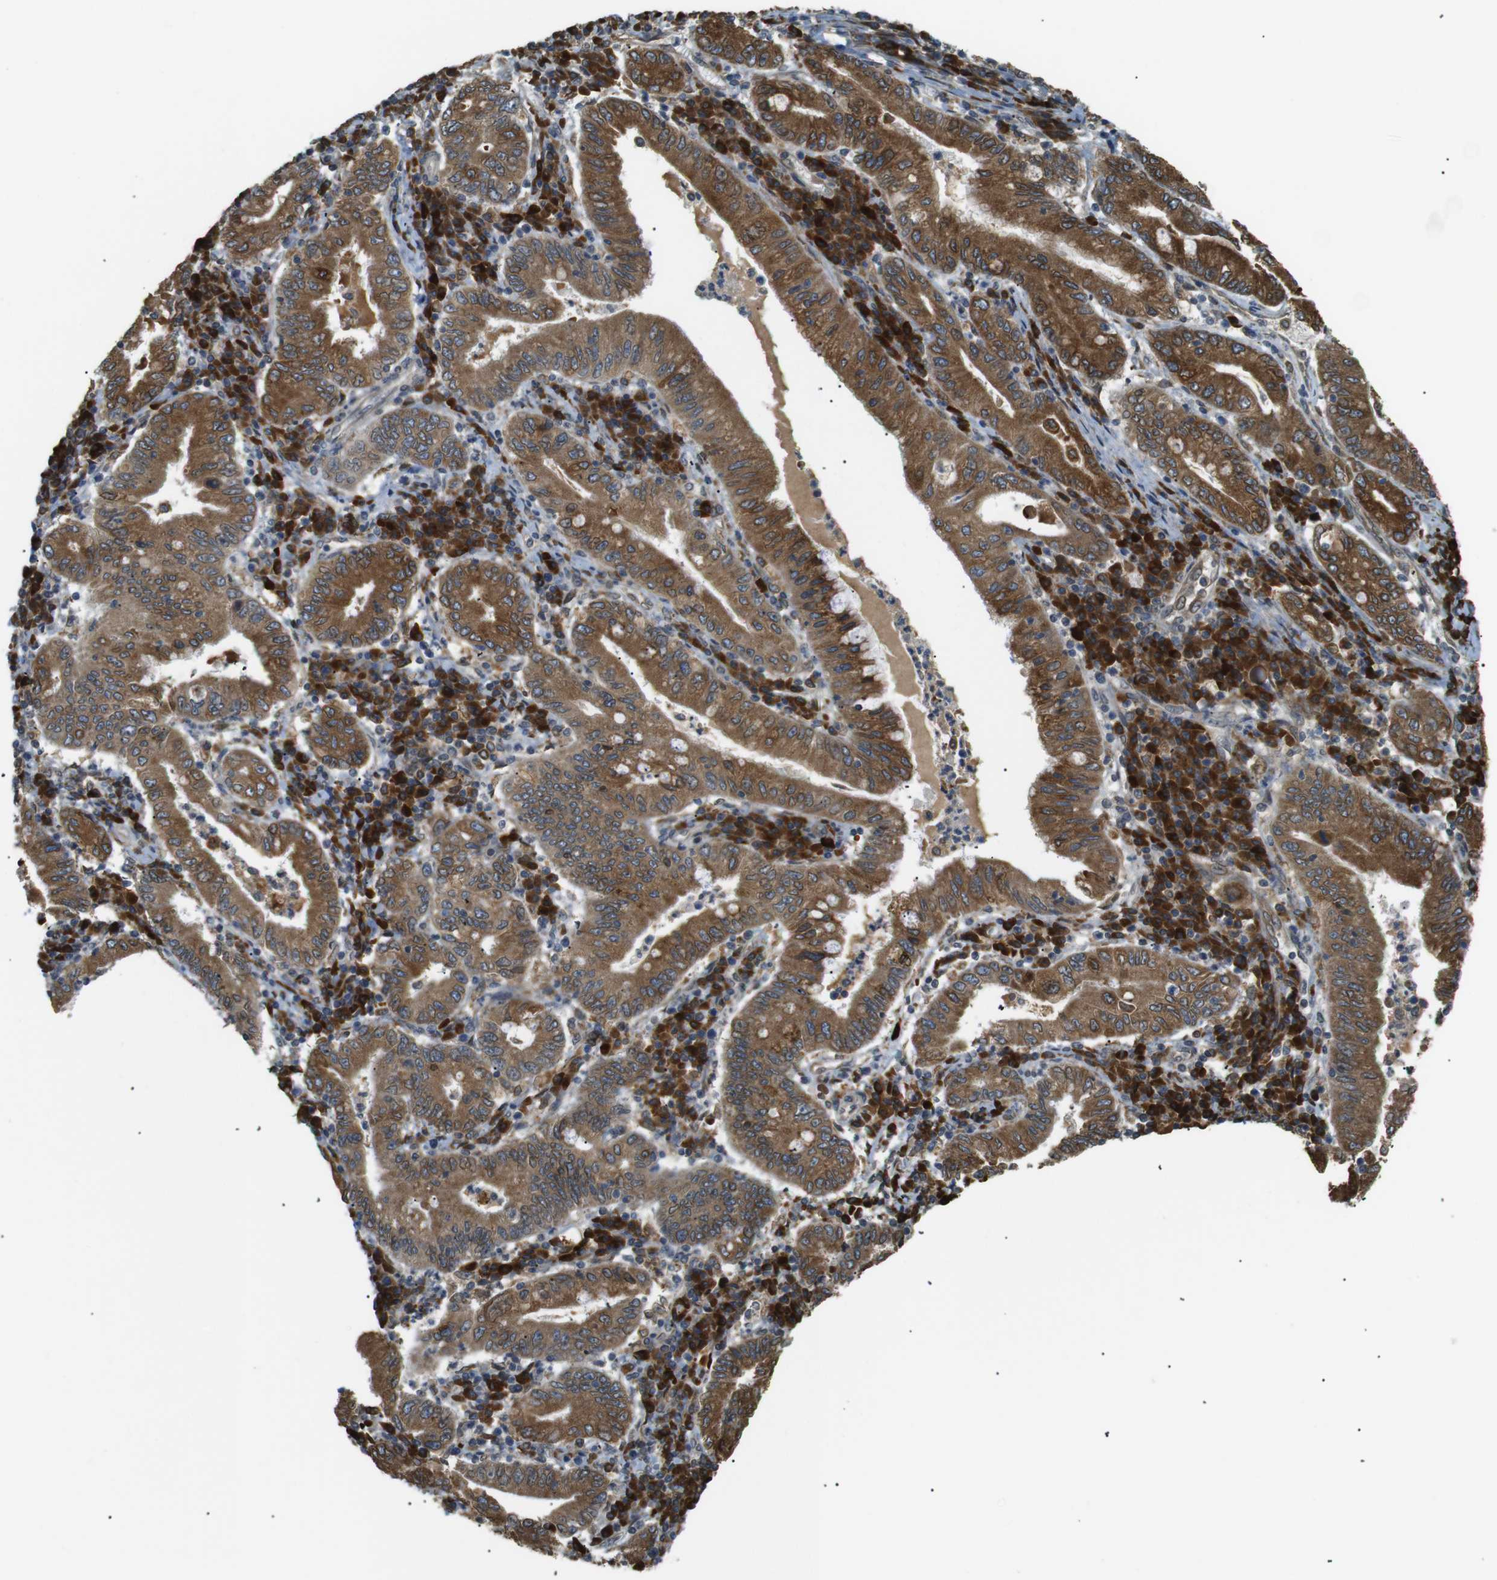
{"staining": {"intensity": "moderate", "quantity": ">75%", "location": "cytoplasmic/membranous"}, "tissue": "stomach cancer", "cell_type": "Tumor cells", "image_type": "cancer", "snomed": [{"axis": "morphology", "description": "Normal tissue, NOS"}, {"axis": "morphology", "description": "Adenocarcinoma, NOS"}, {"axis": "topography", "description": "Esophagus"}, {"axis": "topography", "description": "Stomach, upper"}, {"axis": "topography", "description": "Peripheral nerve tissue"}], "caption": "Immunohistochemistry (IHC) image of human stomach cancer (adenocarcinoma) stained for a protein (brown), which demonstrates medium levels of moderate cytoplasmic/membranous positivity in about >75% of tumor cells.", "gene": "TMED4", "patient": {"sex": "male", "age": 62}}